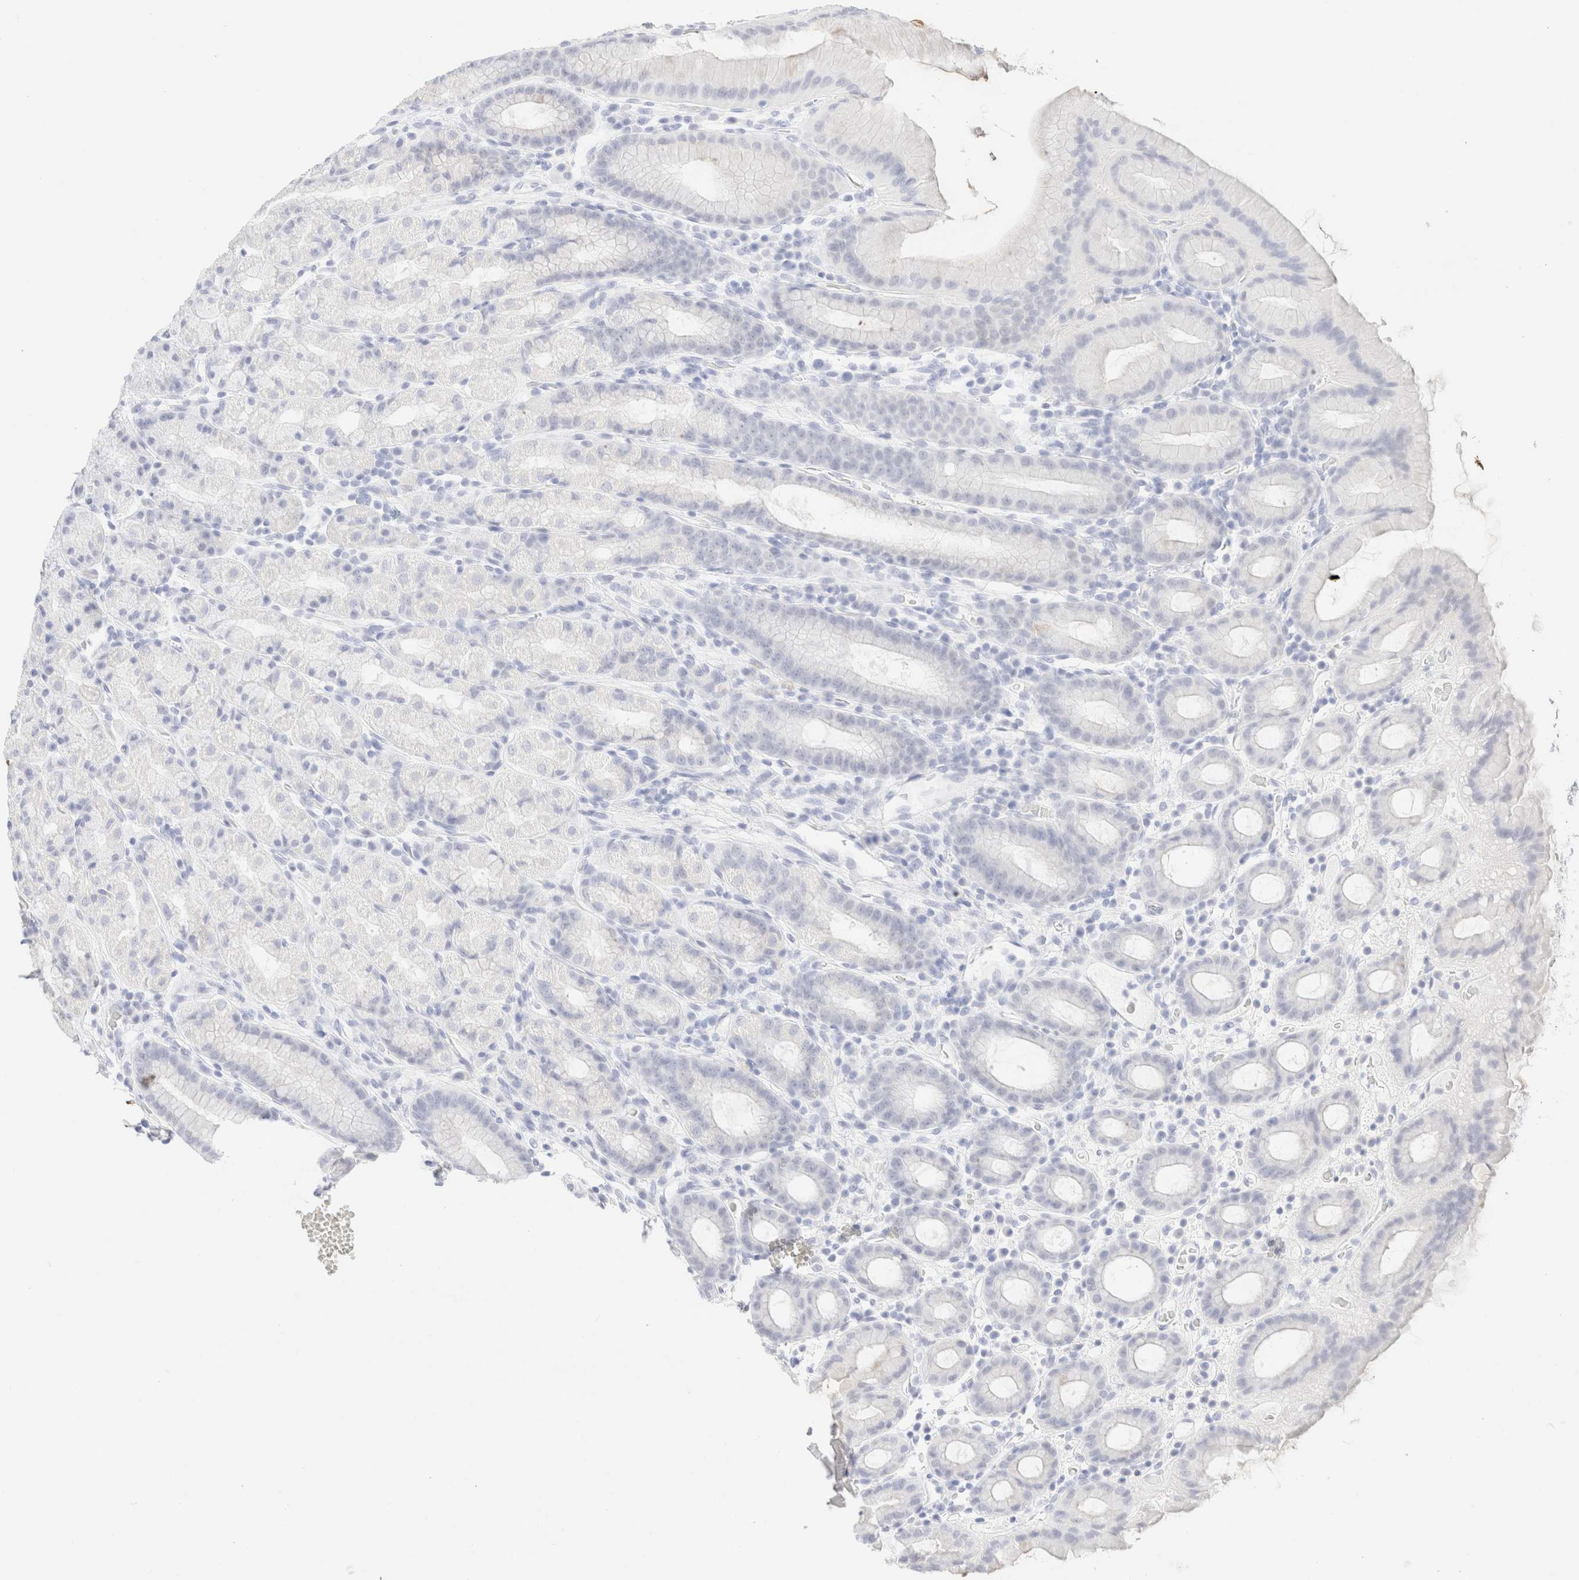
{"staining": {"intensity": "negative", "quantity": "none", "location": "none"}, "tissue": "stomach", "cell_type": "Glandular cells", "image_type": "normal", "snomed": [{"axis": "morphology", "description": "Normal tissue, NOS"}, {"axis": "topography", "description": "Stomach, upper"}], "caption": "This is an IHC photomicrograph of normal stomach. There is no staining in glandular cells.", "gene": "KRT15", "patient": {"sex": "male", "age": 68}}